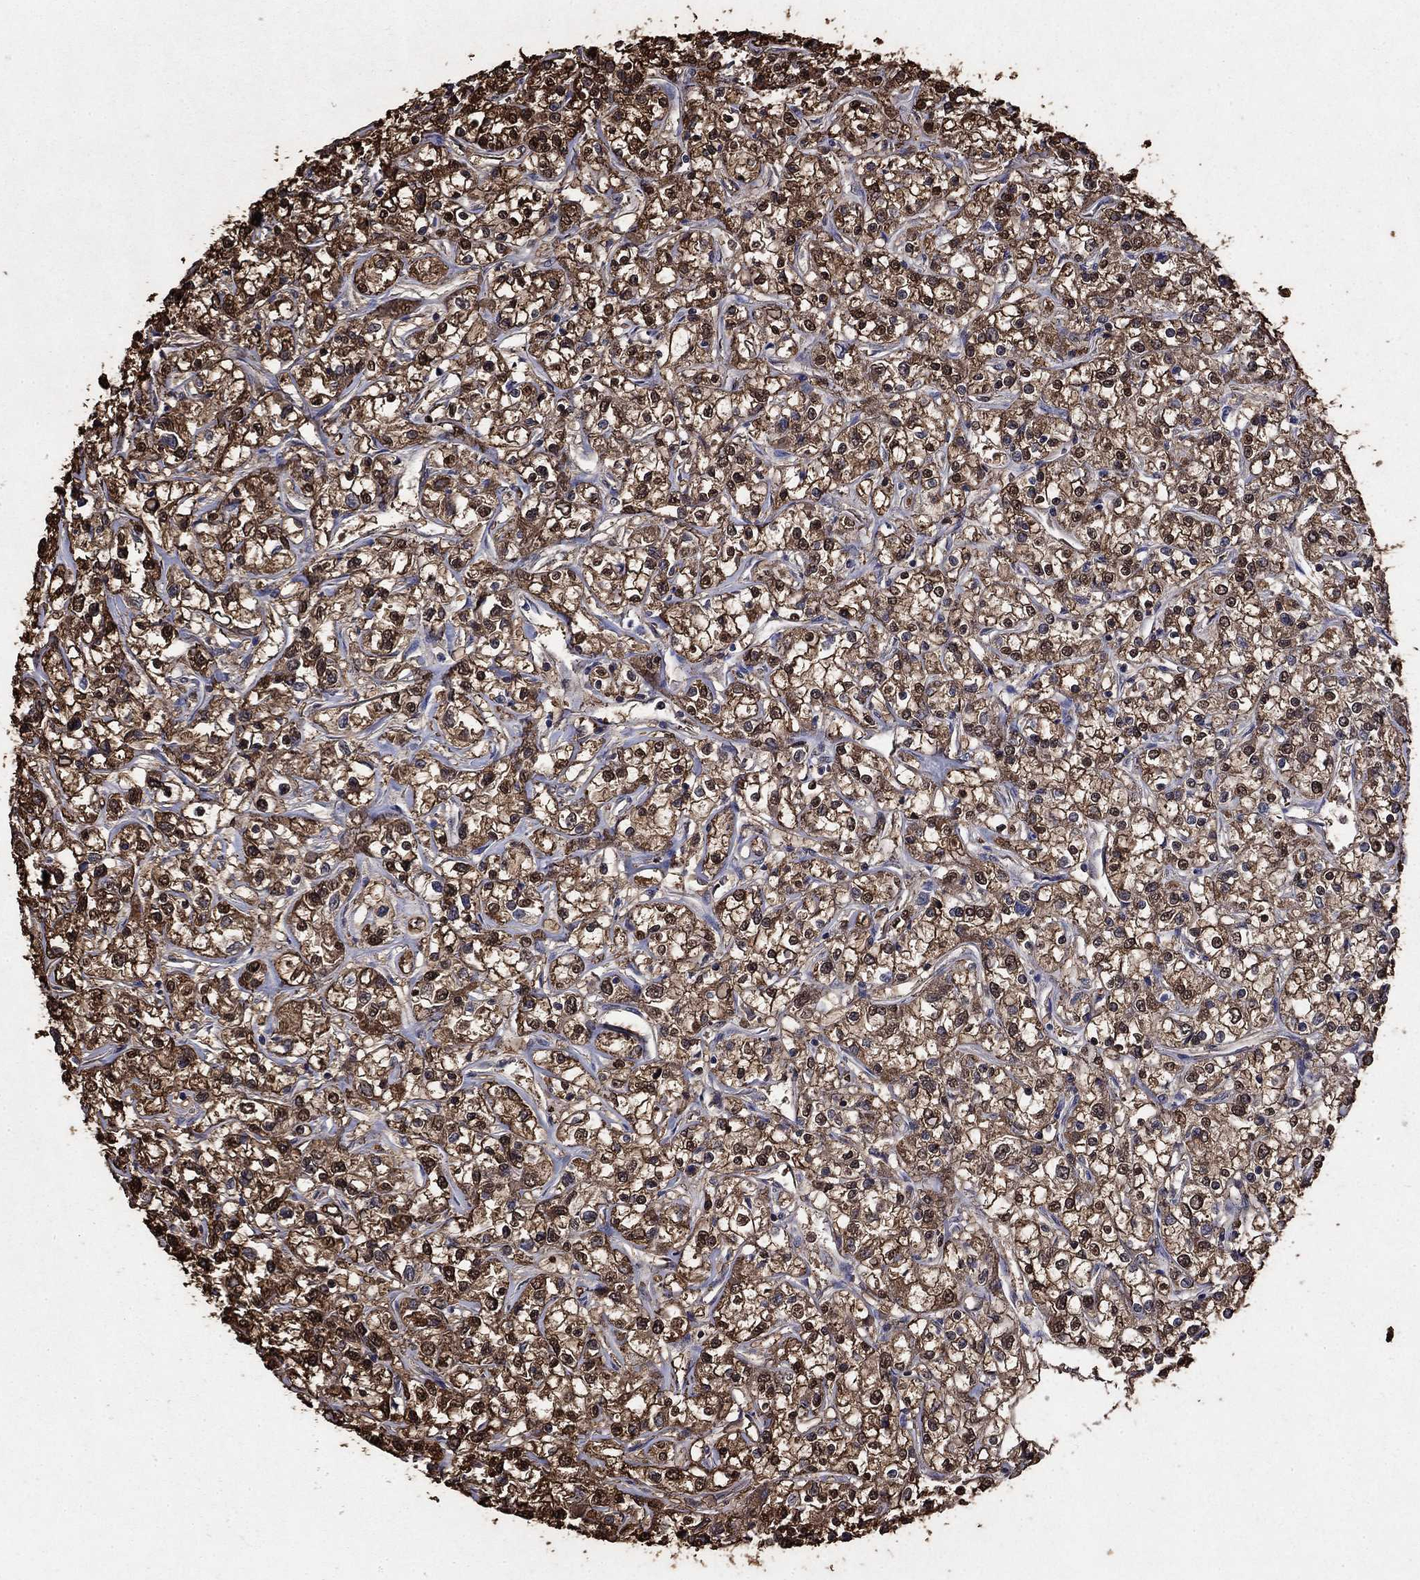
{"staining": {"intensity": "strong", "quantity": ">75%", "location": "cytoplasmic/membranous"}, "tissue": "renal cancer", "cell_type": "Tumor cells", "image_type": "cancer", "snomed": [{"axis": "morphology", "description": "Adenocarcinoma, NOS"}, {"axis": "topography", "description": "Kidney"}], "caption": "Adenocarcinoma (renal) stained with a brown dye reveals strong cytoplasmic/membranous positive staining in approximately >75% of tumor cells.", "gene": "GAPDH", "patient": {"sex": "female", "age": 59}}